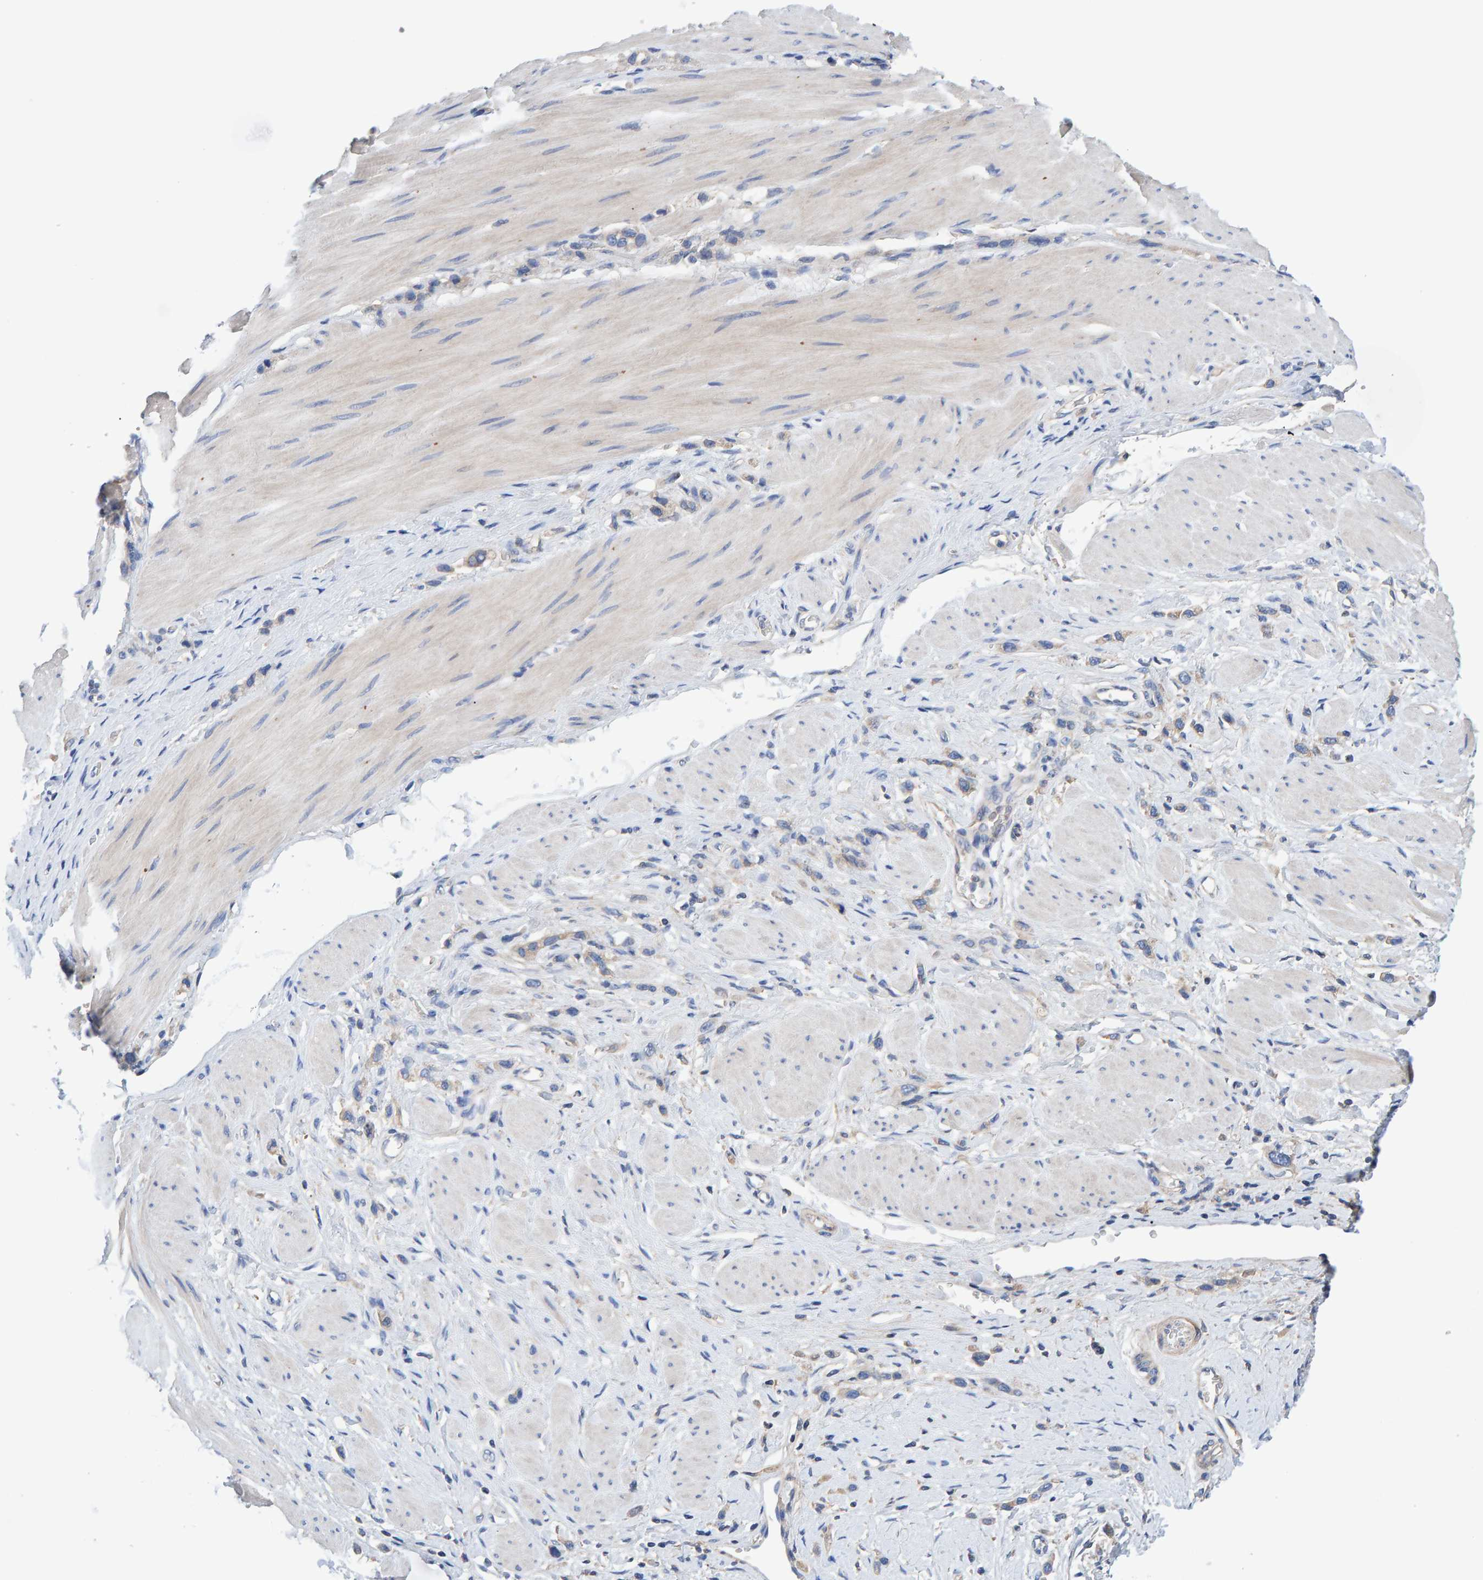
{"staining": {"intensity": "negative", "quantity": "none", "location": "none"}, "tissue": "stomach cancer", "cell_type": "Tumor cells", "image_type": "cancer", "snomed": [{"axis": "morphology", "description": "Adenocarcinoma, NOS"}, {"axis": "topography", "description": "Stomach"}], "caption": "Tumor cells show no significant protein expression in stomach cancer (adenocarcinoma).", "gene": "EFR3A", "patient": {"sex": "female", "age": 65}}